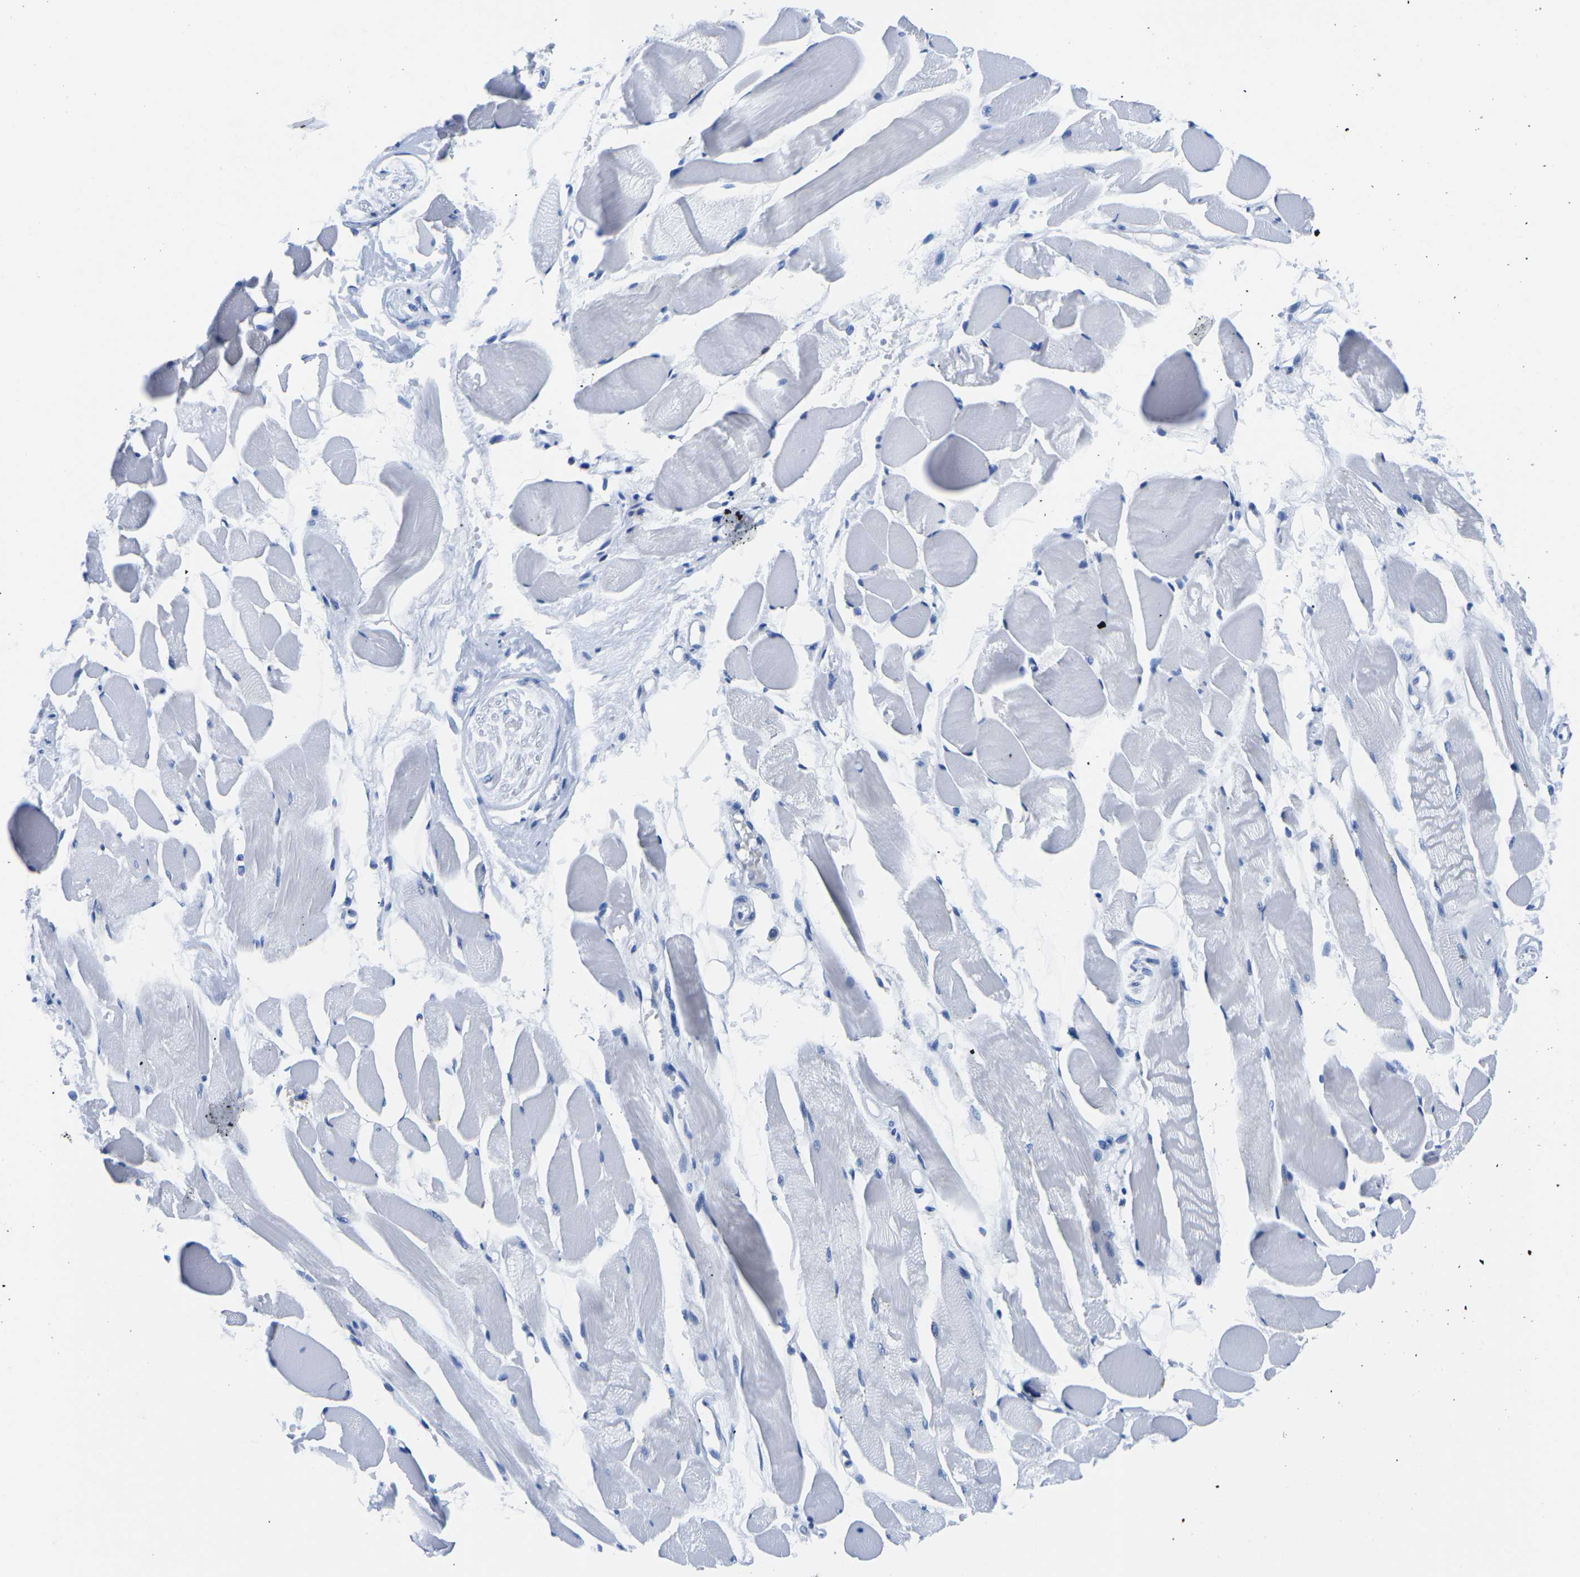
{"staining": {"intensity": "negative", "quantity": "none", "location": "none"}, "tissue": "skeletal muscle", "cell_type": "Myocytes", "image_type": "normal", "snomed": [{"axis": "morphology", "description": "Normal tissue, NOS"}, {"axis": "topography", "description": "Skeletal muscle"}, {"axis": "topography", "description": "Peripheral nerve tissue"}], "caption": "DAB immunohistochemical staining of benign skeletal muscle demonstrates no significant expression in myocytes.", "gene": "CYP1A2", "patient": {"sex": "female", "age": 84}}